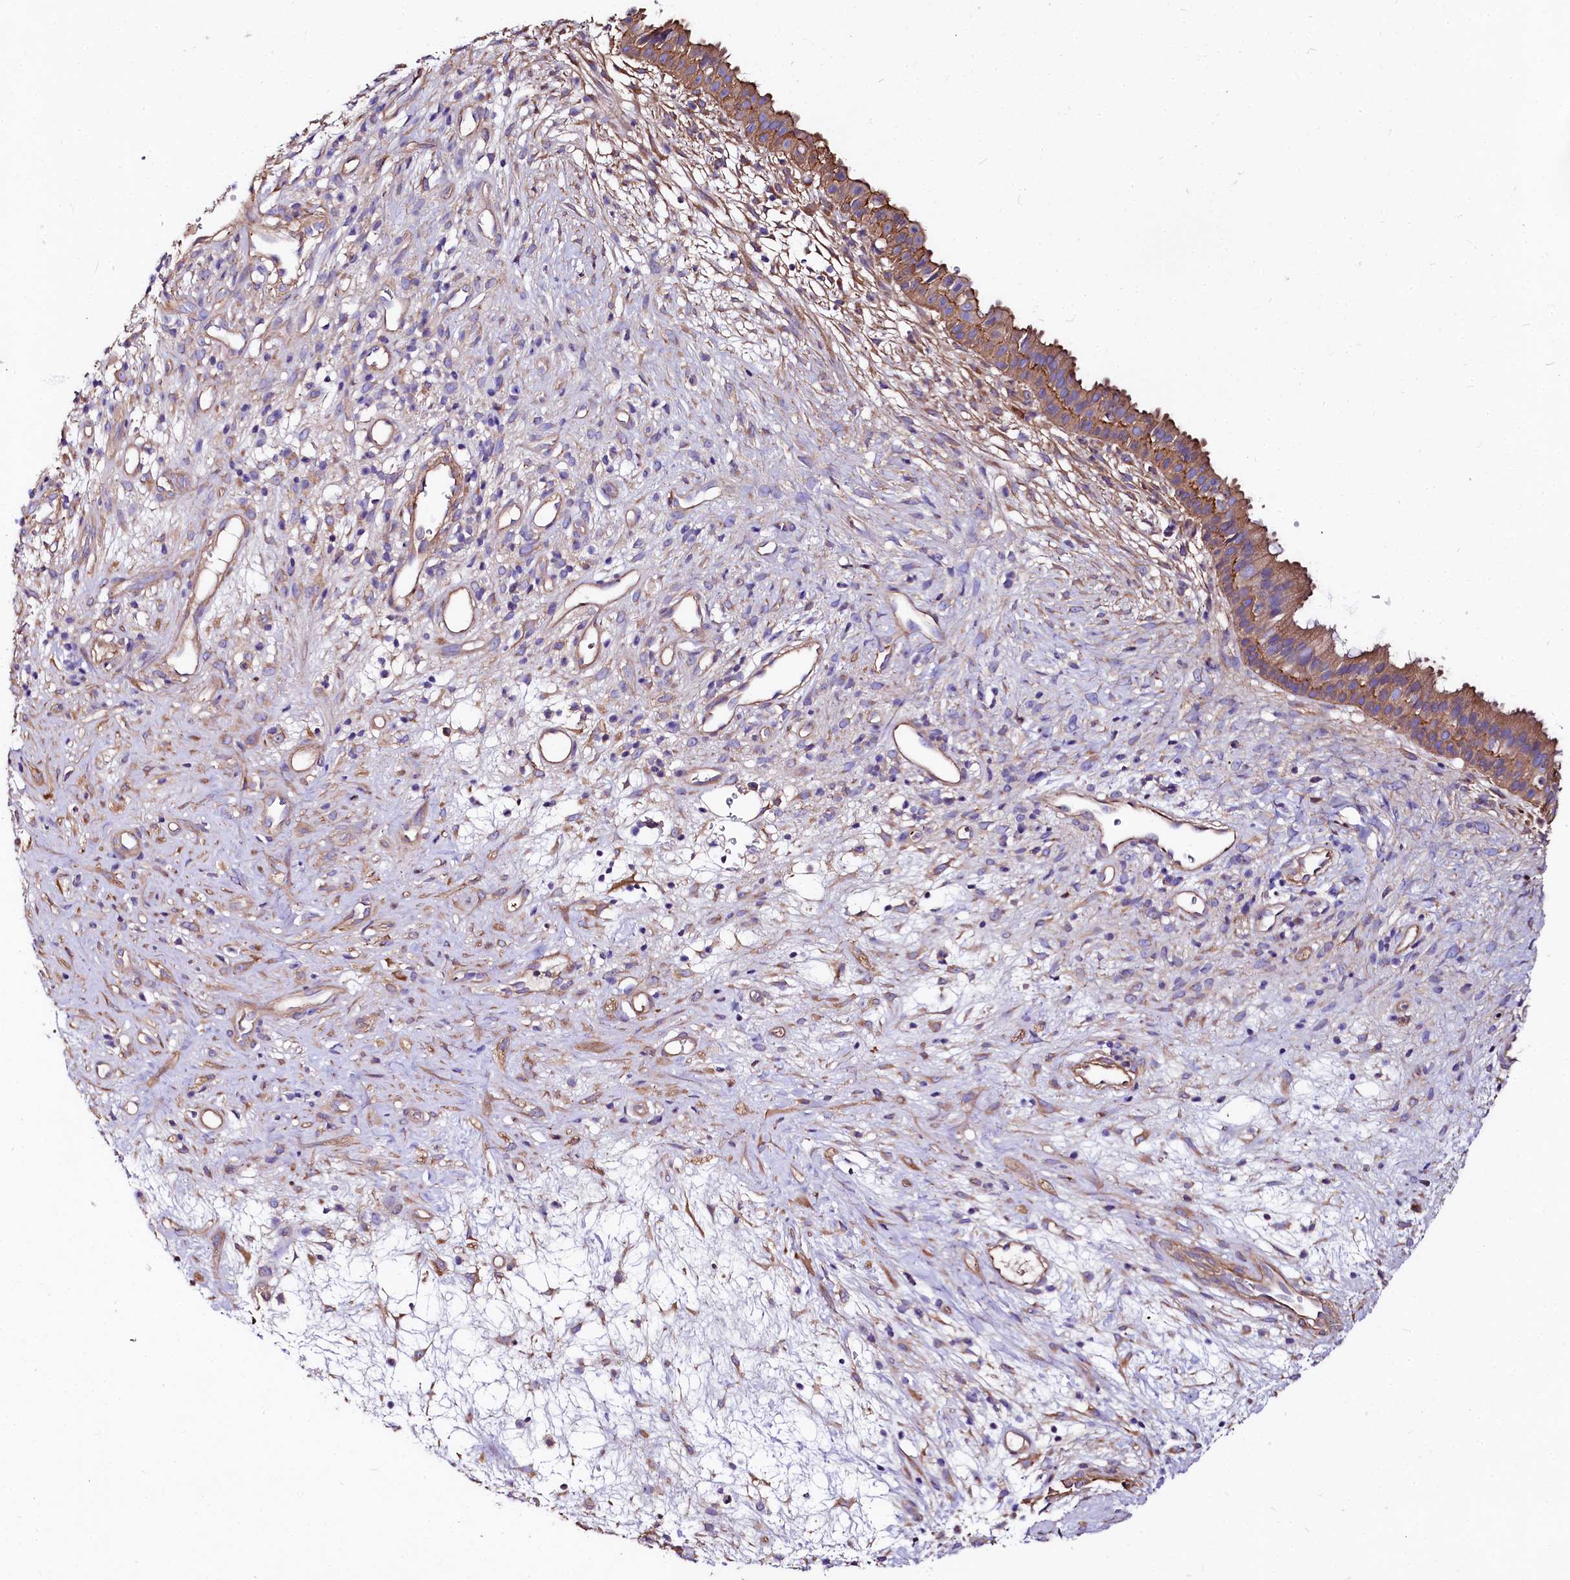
{"staining": {"intensity": "moderate", "quantity": ">75%", "location": "cytoplasmic/membranous"}, "tissue": "nasopharynx", "cell_type": "Respiratory epithelial cells", "image_type": "normal", "snomed": [{"axis": "morphology", "description": "Normal tissue, NOS"}, {"axis": "topography", "description": "Nasopharynx"}], "caption": "Nasopharynx stained for a protein reveals moderate cytoplasmic/membranous positivity in respiratory epithelial cells. (brown staining indicates protein expression, while blue staining denotes nuclei).", "gene": "FCHSD2", "patient": {"sex": "male", "age": 22}}